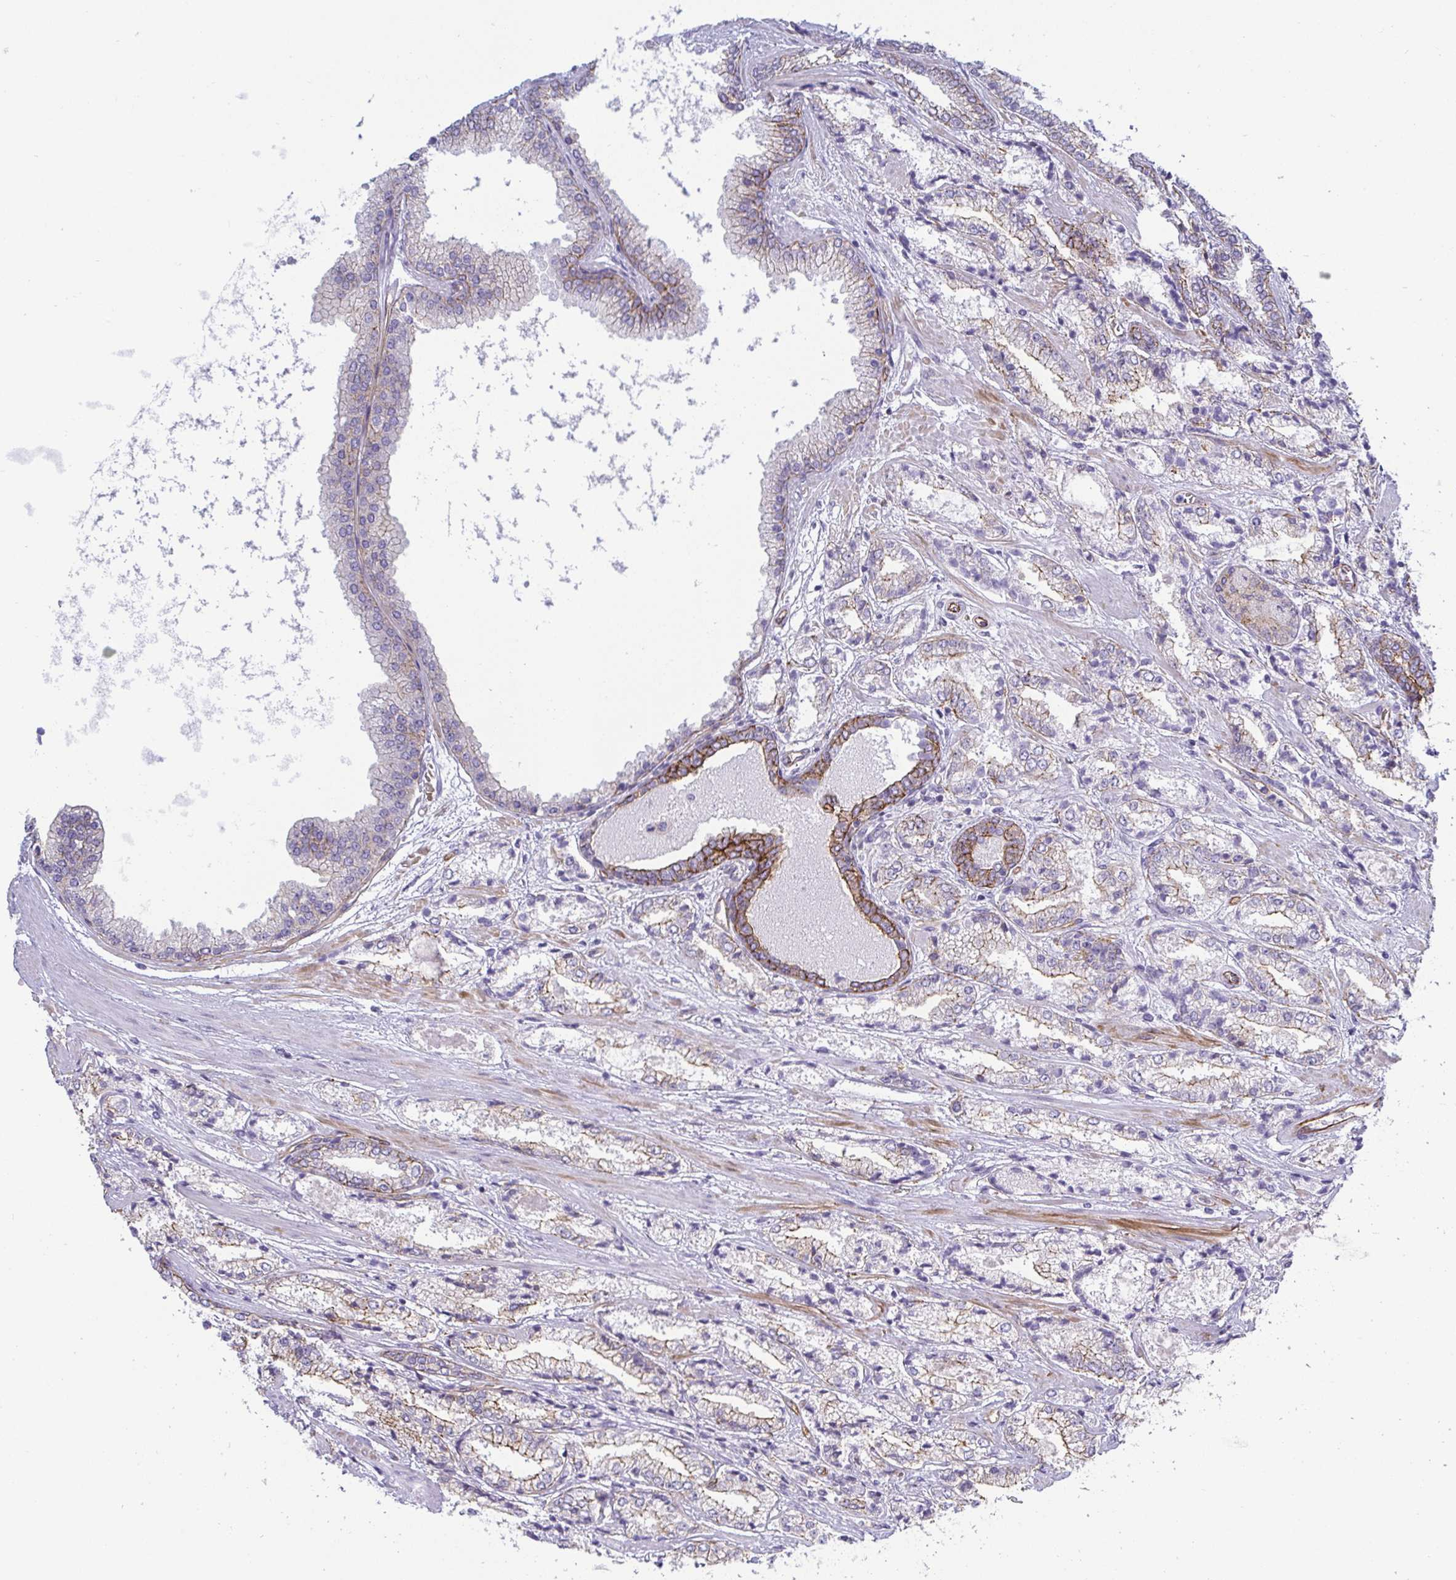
{"staining": {"intensity": "moderate", "quantity": "<25%", "location": "cytoplasmic/membranous"}, "tissue": "prostate cancer", "cell_type": "Tumor cells", "image_type": "cancer", "snomed": [{"axis": "morphology", "description": "Adenocarcinoma, High grade"}, {"axis": "topography", "description": "Prostate"}], "caption": "Tumor cells show low levels of moderate cytoplasmic/membranous expression in approximately <25% of cells in prostate cancer.", "gene": "LIMA1", "patient": {"sex": "male", "age": 64}}